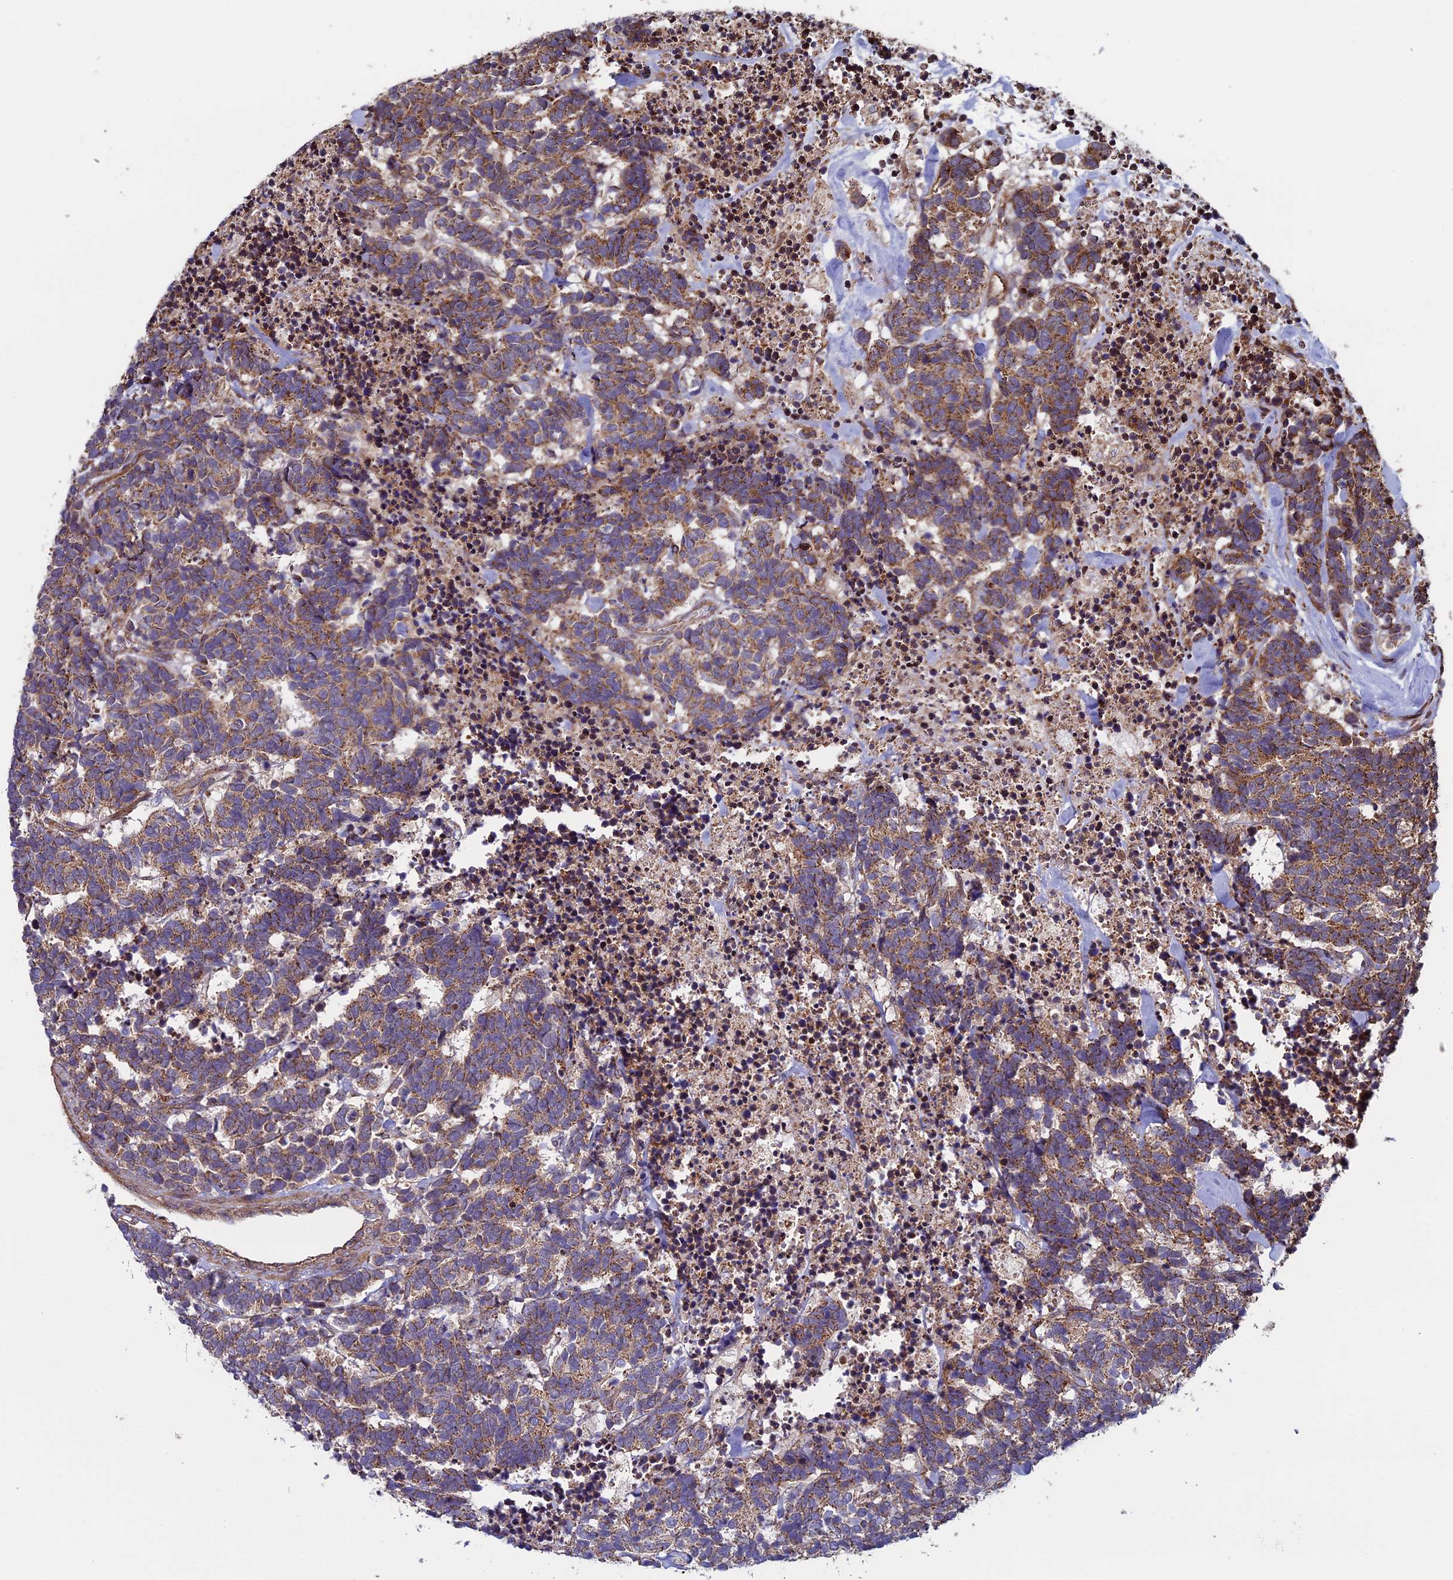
{"staining": {"intensity": "moderate", "quantity": ">75%", "location": "cytoplasmic/membranous"}, "tissue": "carcinoid", "cell_type": "Tumor cells", "image_type": "cancer", "snomed": [{"axis": "morphology", "description": "Carcinoma, NOS"}, {"axis": "morphology", "description": "Carcinoid, malignant, NOS"}, {"axis": "topography", "description": "Urinary bladder"}], "caption": "IHC micrograph of carcinoid (malignant) stained for a protein (brown), which demonstrates medium levels of moderate cytoplasmic/membranous expression in about >75% of tumor cells.", "gene": "CCDC8", "patient": {"sex": "male", "age": 57}}